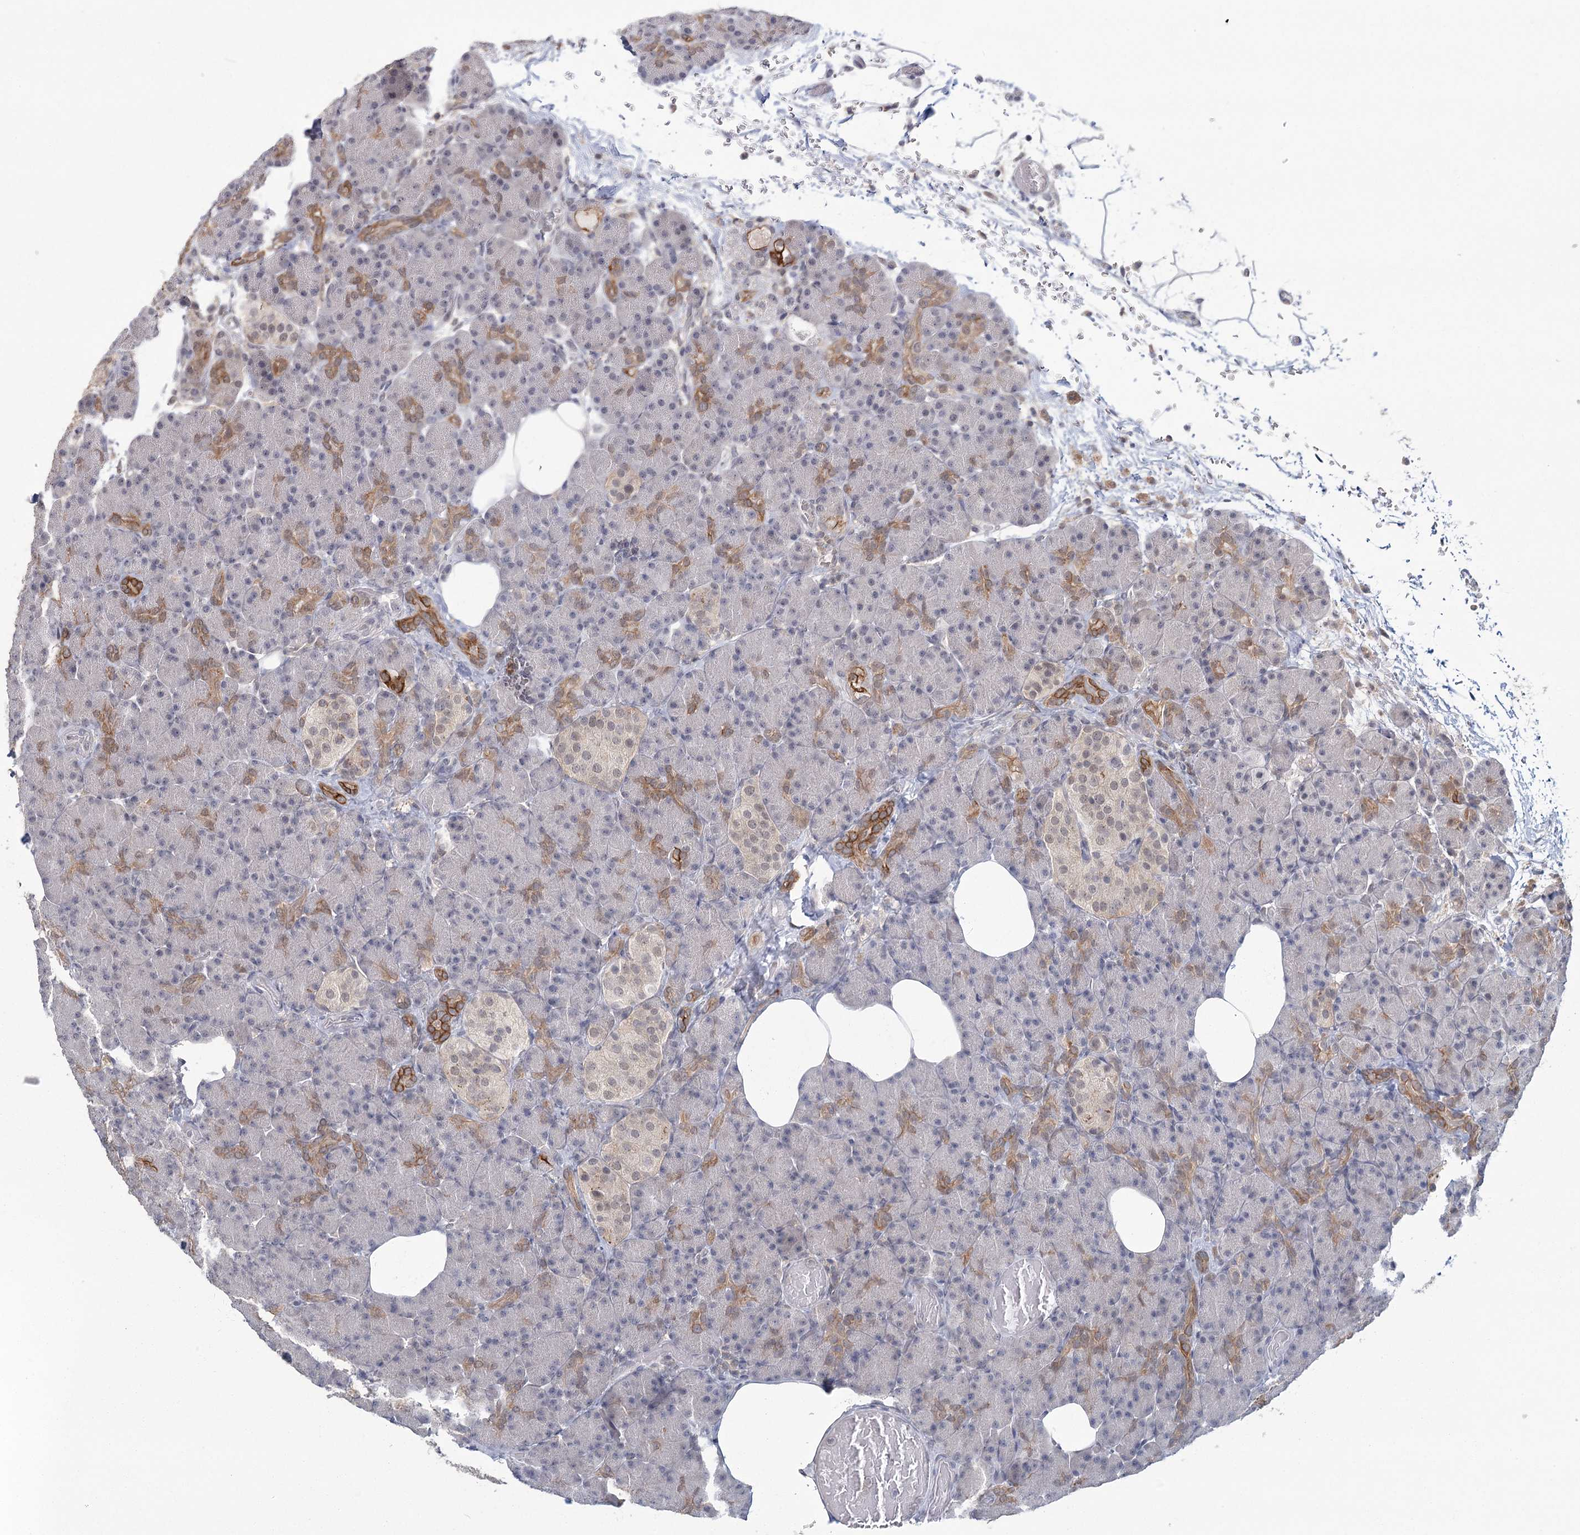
{"staining": {"intensity": "moderate", "quantity": "<25%", "location": "cytoplasmic/membranous"}, "tissue": "pancreas", "cell_type": "Exocrine glandular cells", "image_type": "normal", "snomed": [{"axis": "morphology", "description": "Normal tissue, NOS"}, {"axis": "topography", "description": "Pancreas"}], "caption": "Immunohistochemistry micrograph of benign human pancreas stained for a protein (brown), which shows low levels of moderate cytoplasmic/membranous expression in approximately <25% of exocrine glandular cells.", "gene": "TMEM70", "patient": {"sex": "female", "age": 43}}